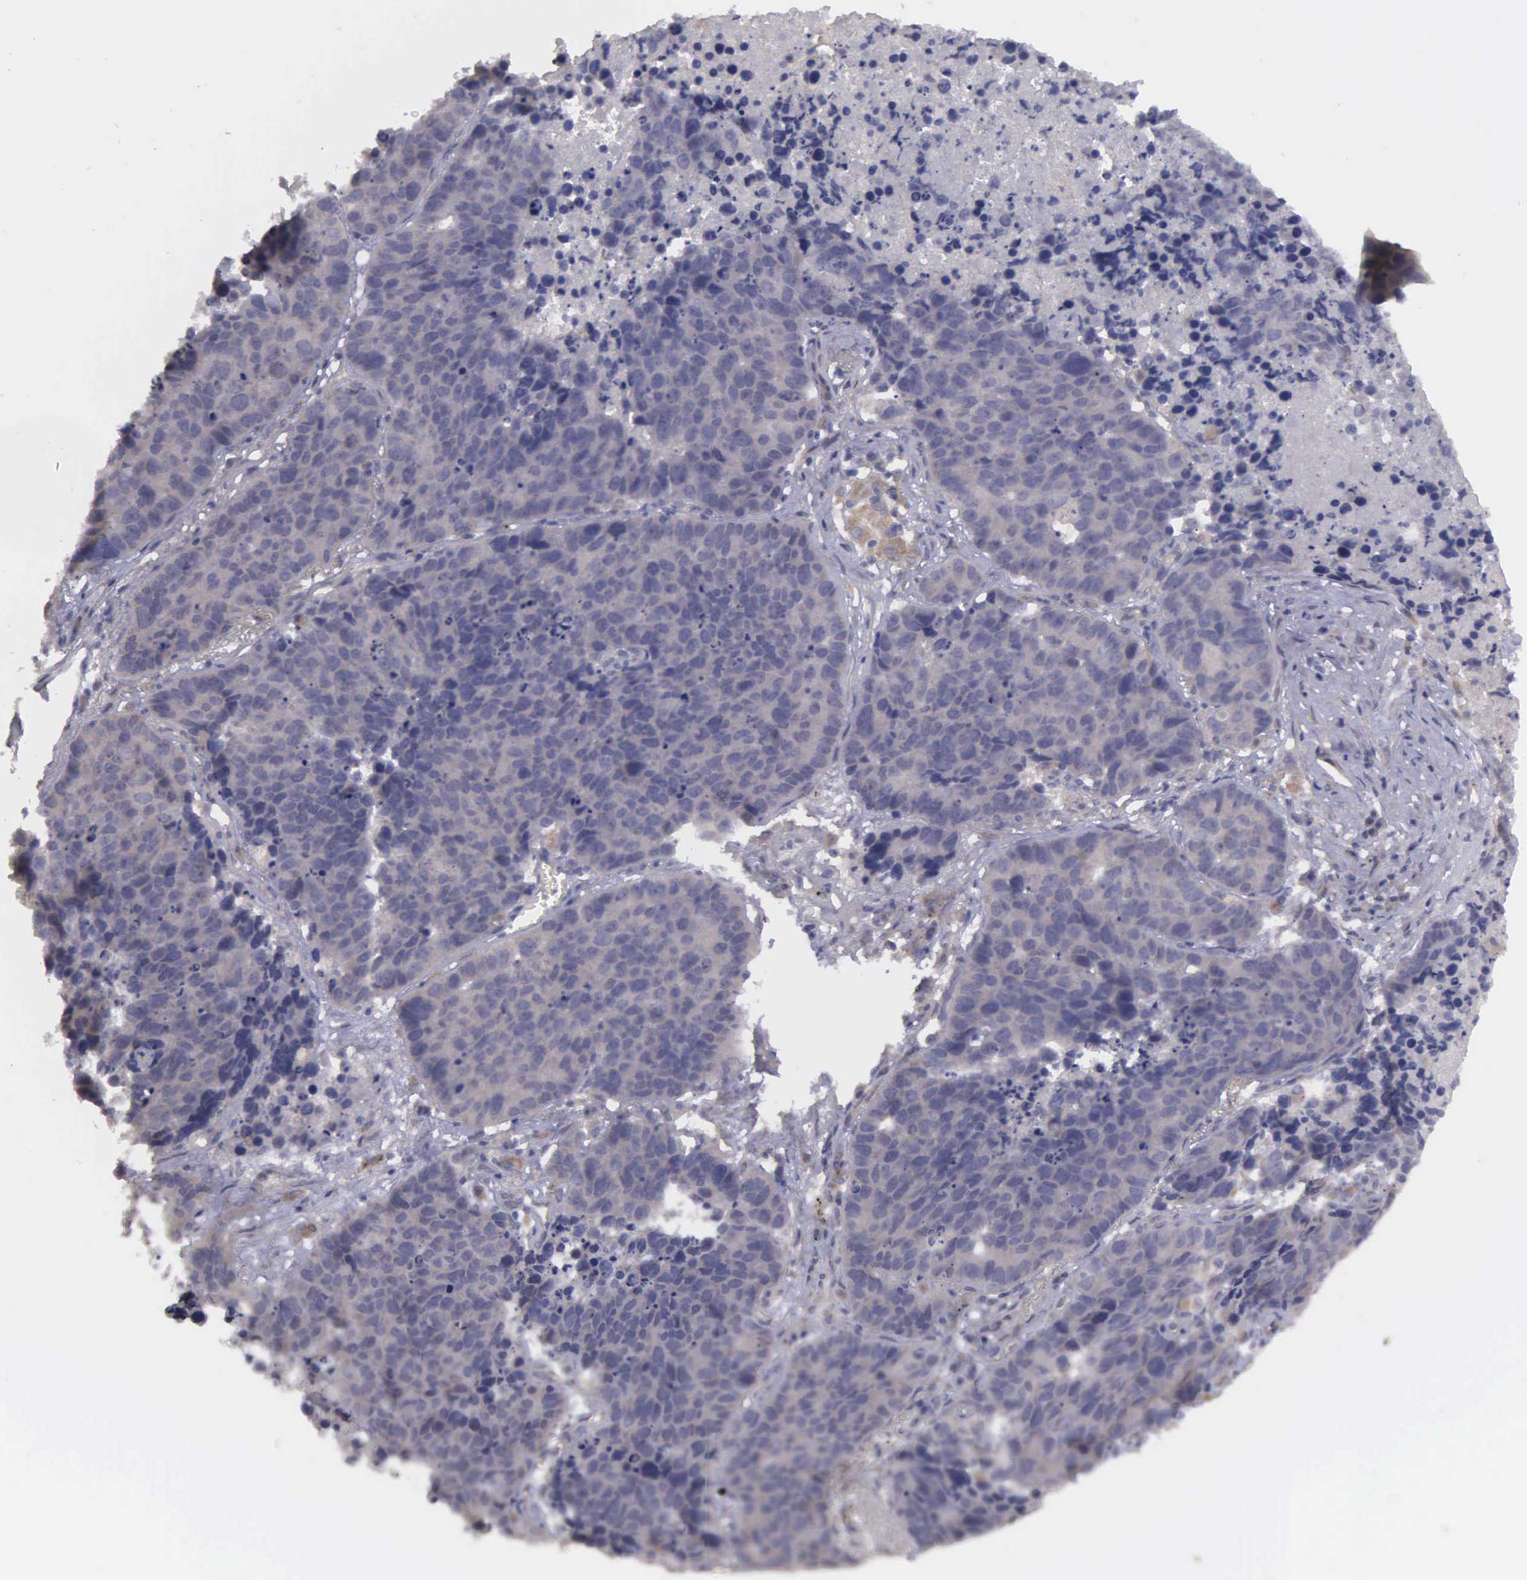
{"staining": {"intensity": "negative", "quantity": "none", "location": "none"}, "tissue": "lung cancer", "cell_type": "Tumor cells", "image_type": "cancer", "snomed": [{"axis": "morphology", "description": "Carcinoid, malignant, NOS"}, {"axis": "topography", "description": "Lung"}], "caption": "IHC of human lung cancer (malignant carcinoid) reveals no staining in tumor cells.", "gene": "RTL10", "patient": {"sex": "male", "age": 60}}